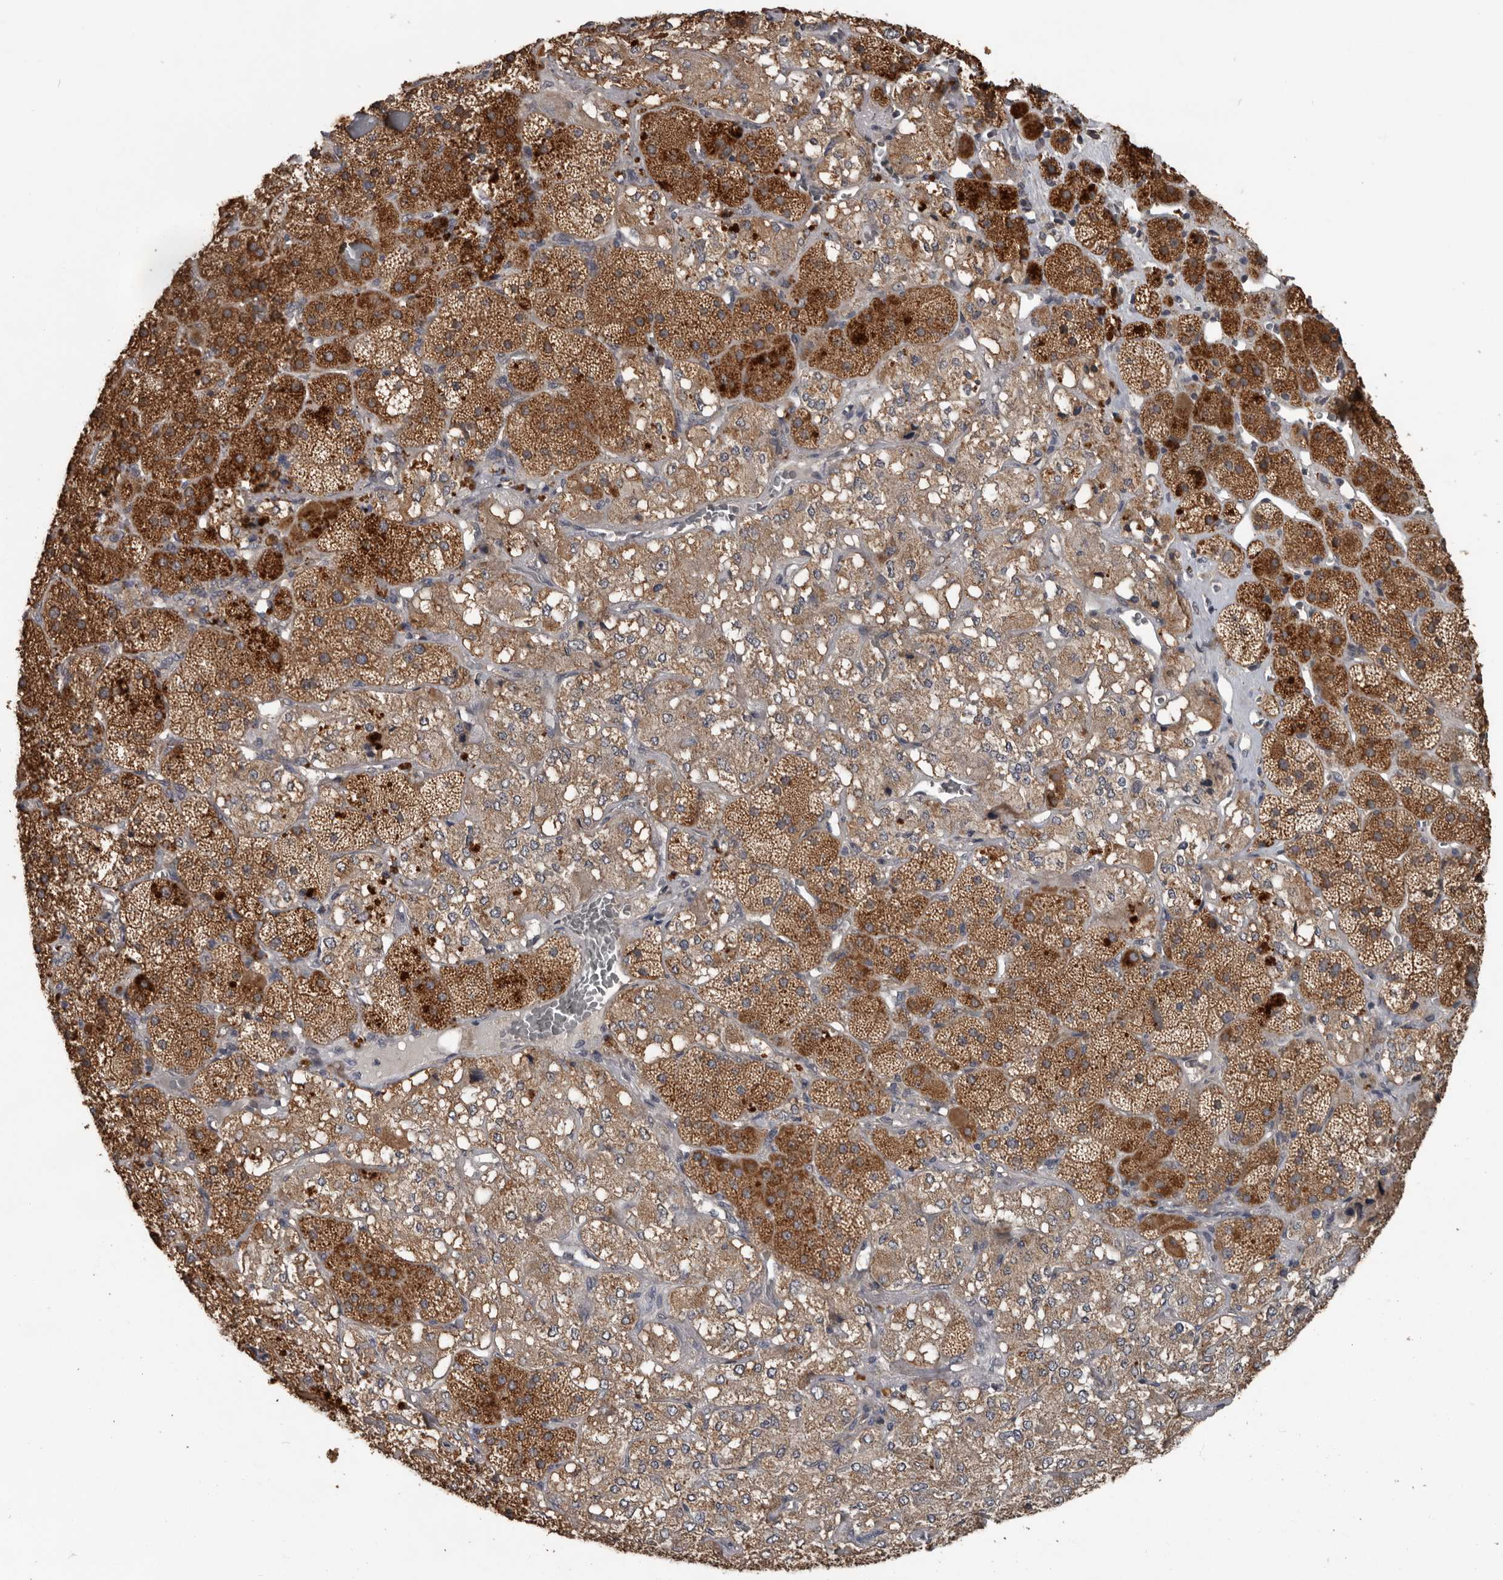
{"staining": {"intensity": "strong", "quantity": "25%-75%", "location": "cytoplasmic/membranous"}, "tissue": "adrenal gland", "cell_type": "Glandular cells", "image_type": "normal", "snomed": [{"axis": "morphology", "description": "Normal tissue, NOS"}, {"axis": "topography", "description": "Adrenal gland"}], "caption": "Immunohistochemistry (IHC) micrograph of unremarkable adrenal gland: adrenal gland stained using immunohistochemistry (IHC) reveals high levels of strong protein expression localized specifically in the cytoplasmic/membranous of glandular cells, appearing as a cytoplasmic/membranous brown color.", "gene": "MTF1", "patient": {"sex": "male", "age": 57}}